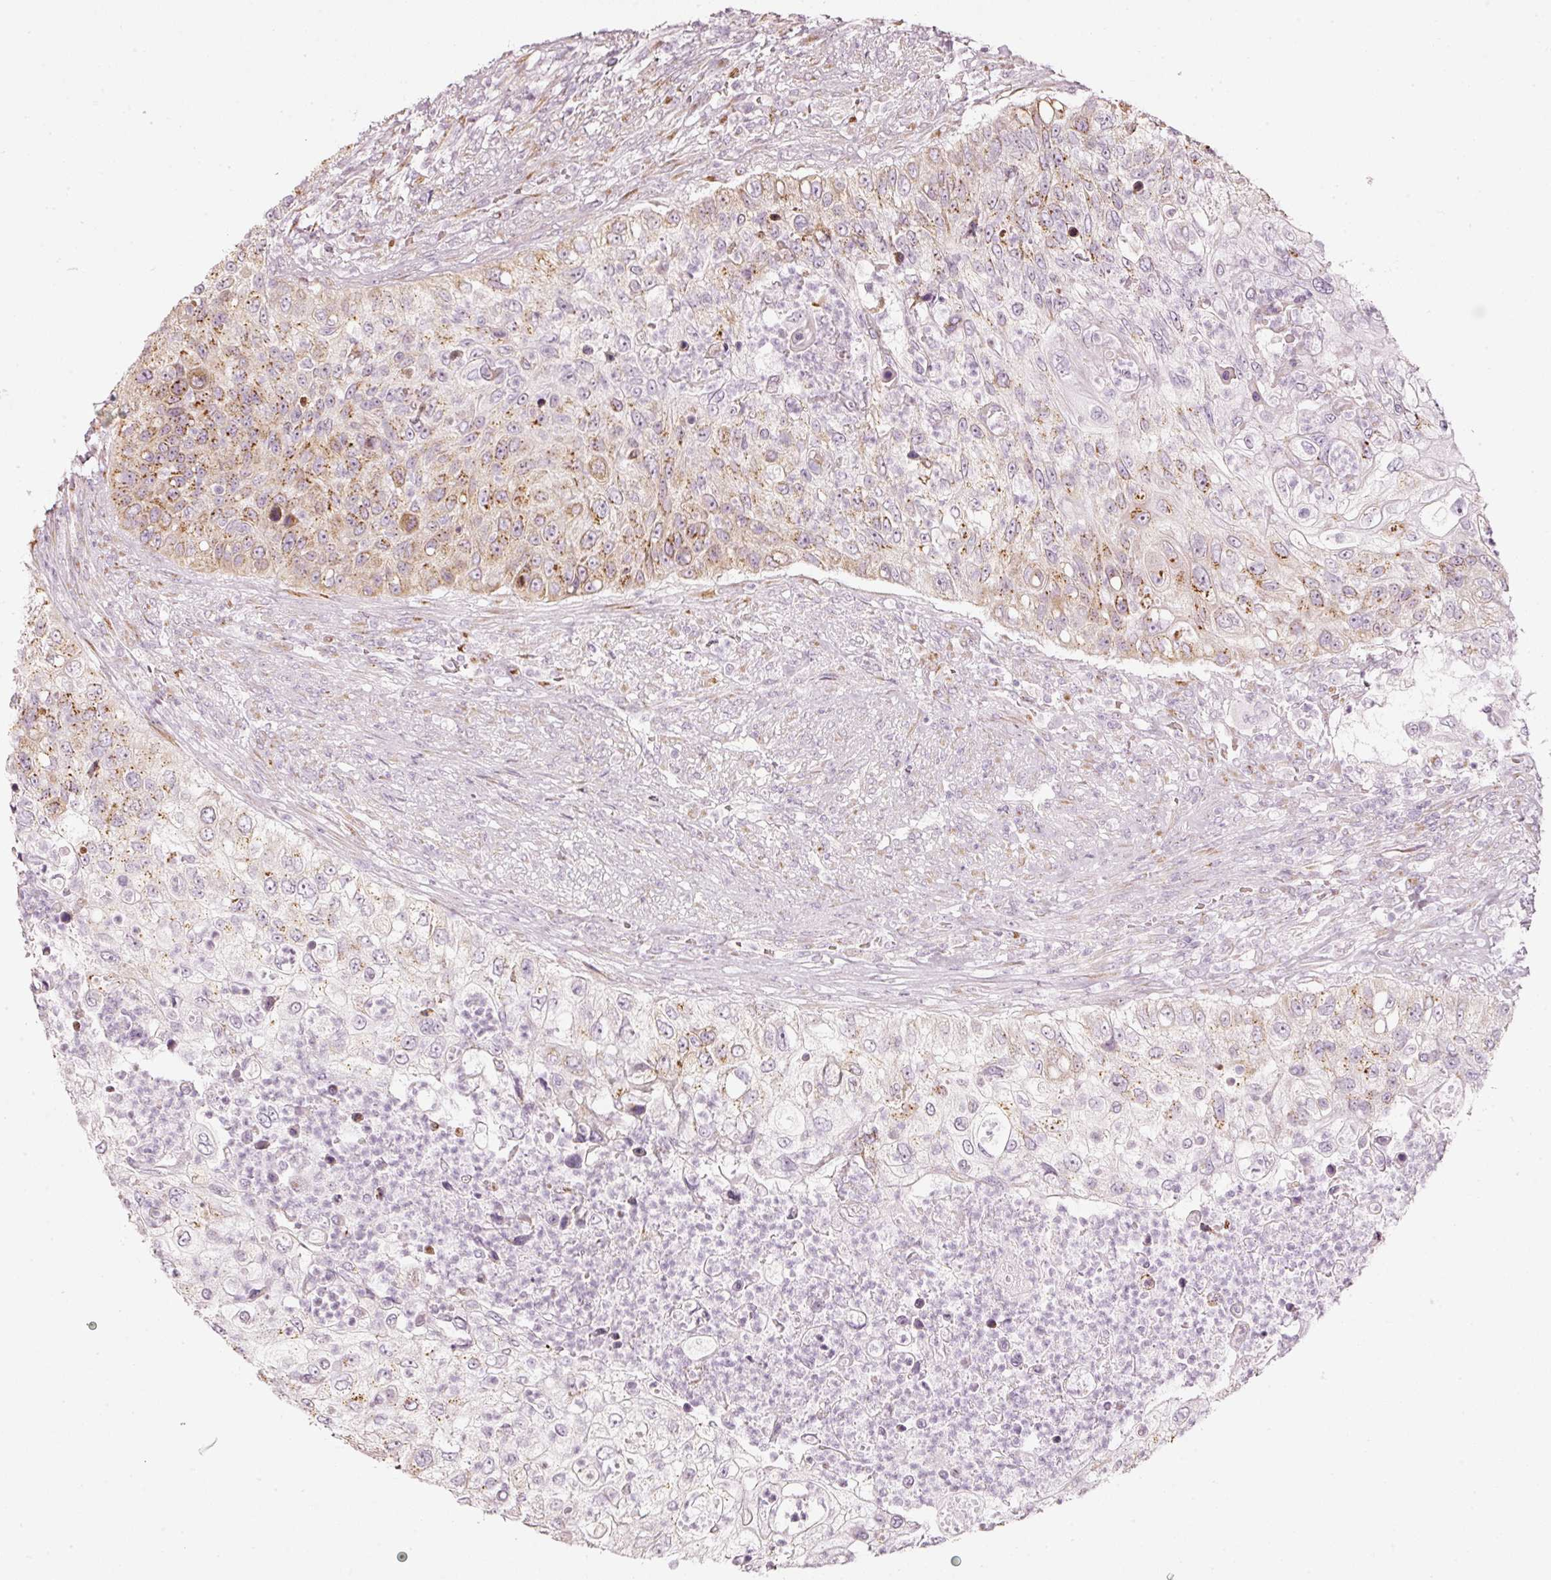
{"staining": {"intensity": "moderate", "quantity": "<25%", "location": "cytoplasmic/membranous"}, "tissue": "urothelial cancer", "cell_type": "Tumor cells", "image_type": "cancer", "snomed": [{"axis": "morphology", "description": "Urothelial carcinoma, High grade"}, {"axis": "topography", "description": "Urinary bladder"}], "caption": "Urothelial cancer tissue demonstrates moderate cytoplasmic/membranous expression in about <25% of tumor cells, visualized by immunohistochemistry.", "gene": "SDF4", "patient": {"sex": "female", "age": 60}}